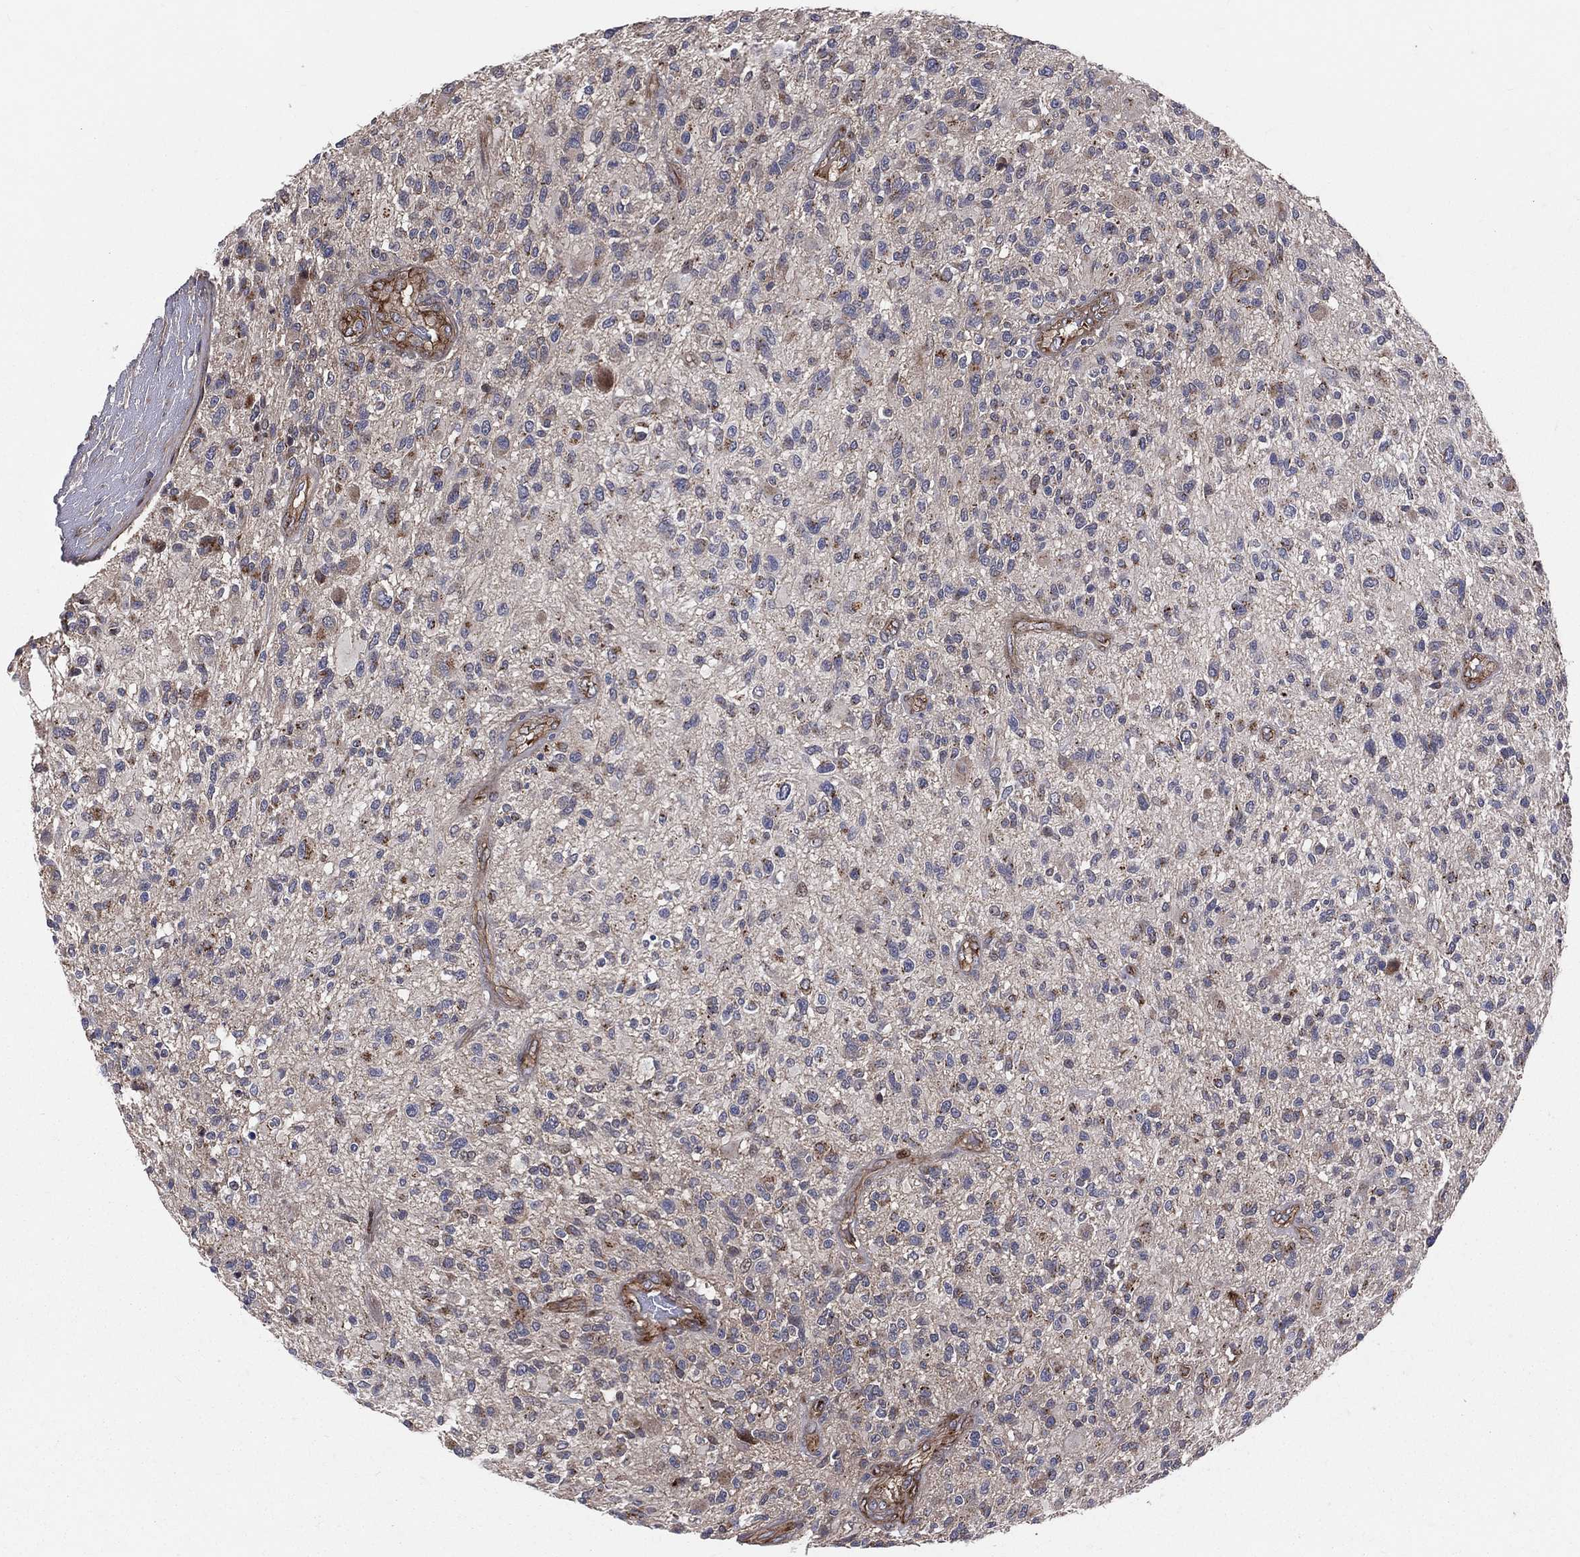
{"staining": {"intensity": "moderate", "quantity": "<25%", "location": "cytoplasmic/membranous"}, "tissue": "glioma", "cell_type": "Tumor cells", "image_type": "cancer", "snomed": [{"axis": "morphology", "description": "Glioma, malignant, High grade"}, {"axis": "topography", "description": "Brain"}], "caption": "Immunohistochemical staining of glioma exhibits moderate cytoplasmic/membranous protein positivity in approximately <25% of tumor cells.", "gene": "ENTPD1", "patient": {"sex": "male", "age": 47}}